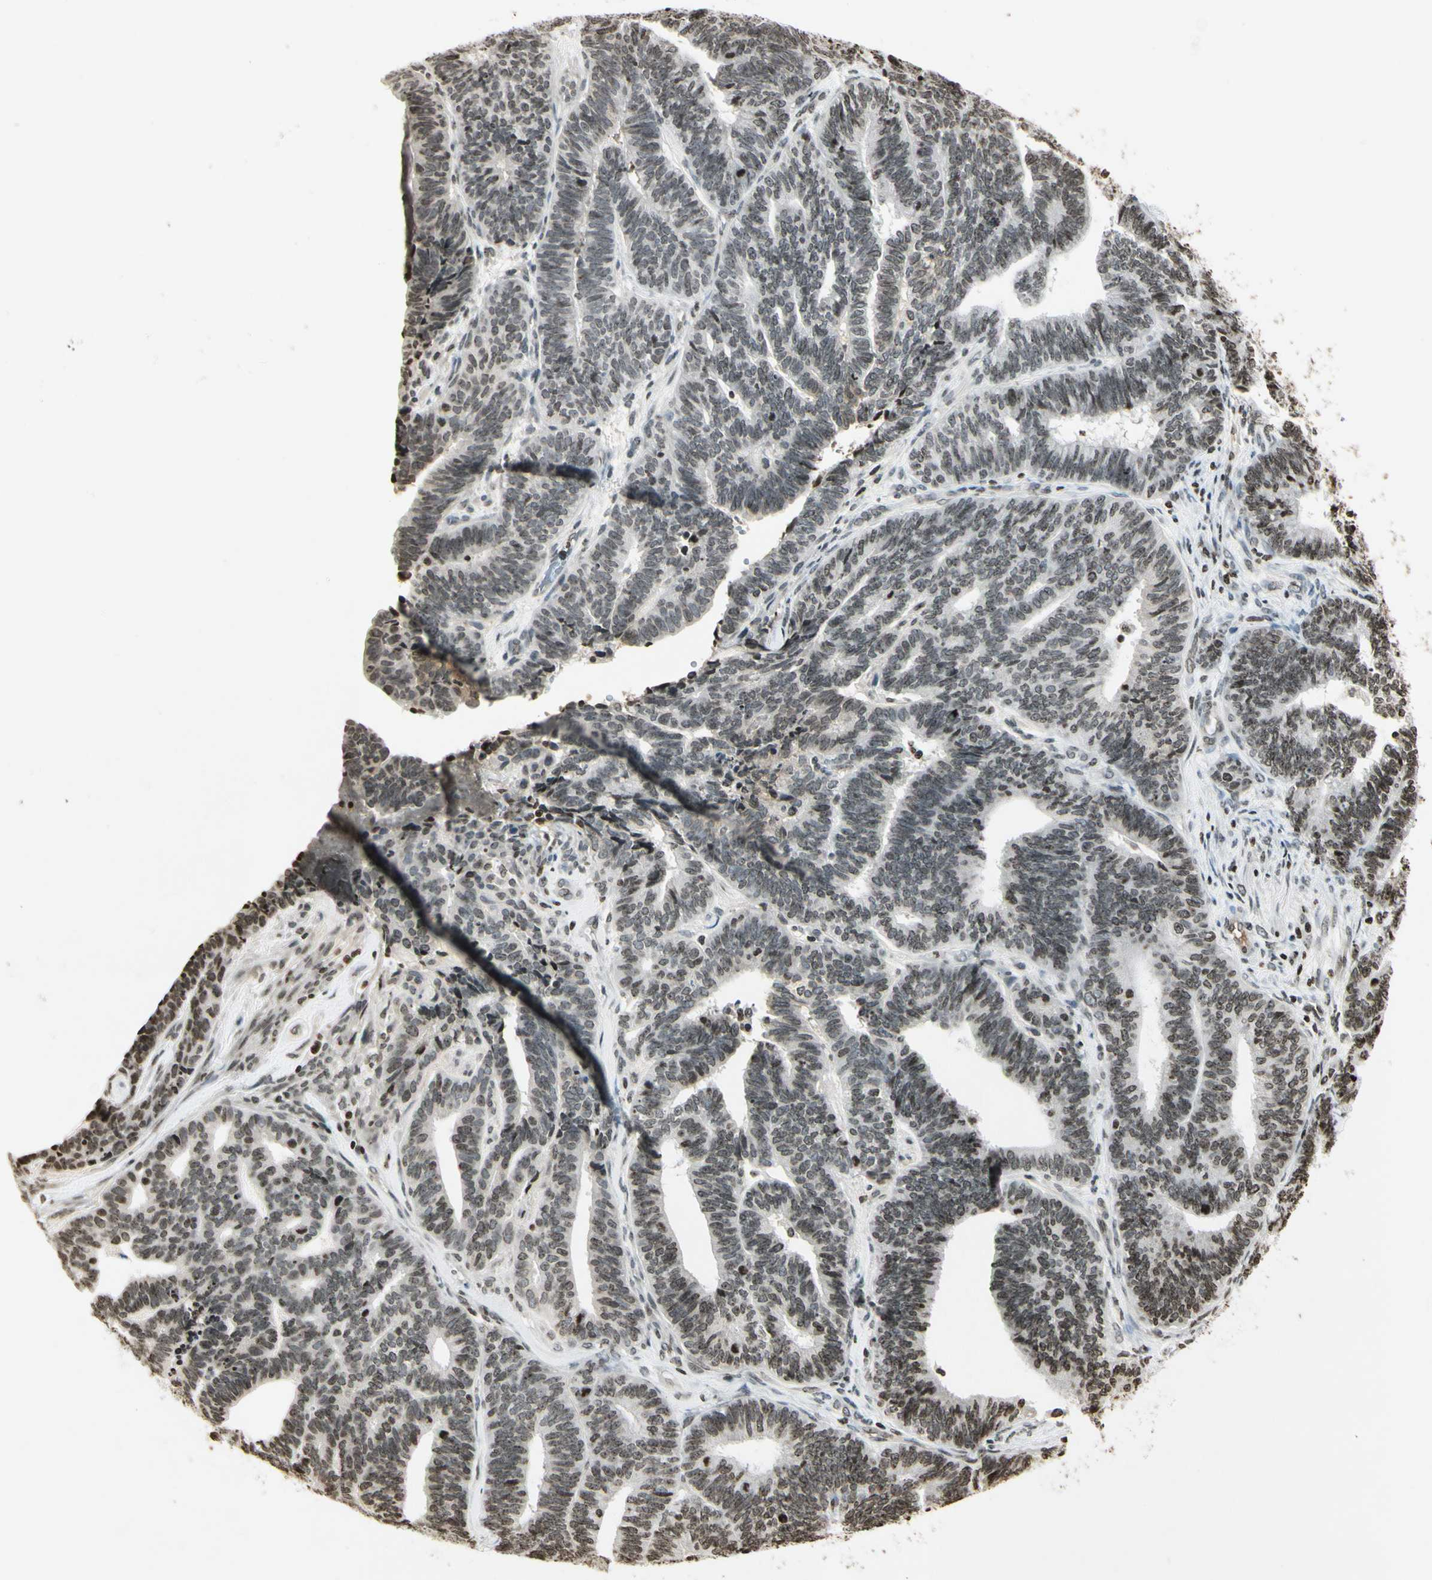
{"staining": {"intensity": "weak", "quantity": "25%-75%", "location": "nuclear"}, "tissue": "endometrial cancer", "cell_type": "Tumor cells", "image_type": "cancer", "snomed": [{"axis": "morphology", "description": "Adenocarcinoma, NOS"}, {"axis": "topography", "description": "Endometrium"}], "caption": "This is a photomicrograph of immunohistochemistry staining of endometrial cancer, which shows weak expression in the nuclear of tumor cells.", "gene": "RORA", "patient": {"sex": "female", "age": 70}}